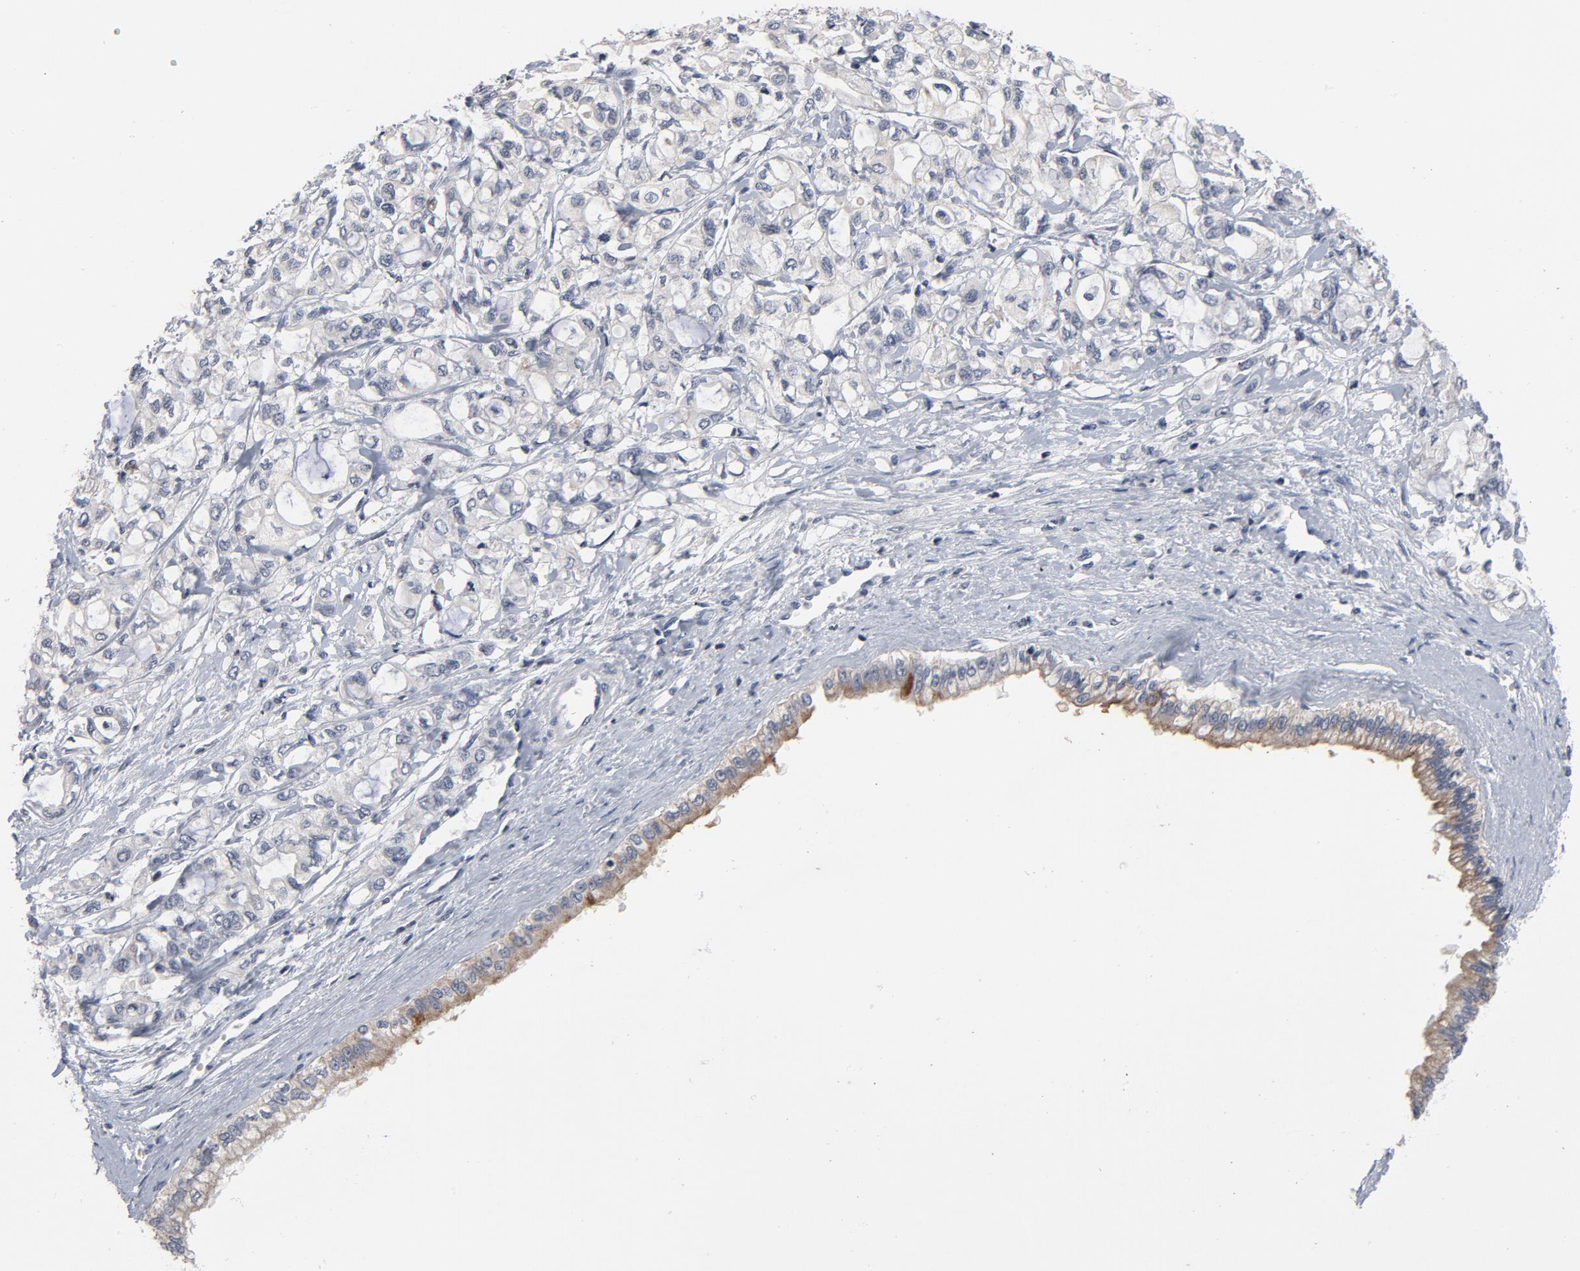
{"staining": {"intensity": "moderate", "quantity": "25%-75%", "location": "cytoplasmic/membranous"}, "tissue": "pancreatic cancer", "cell_type": "Tumor cells", "image_type": "cancer", "snomed": [{"axis": "morphology", "description": "Adenocarcinoma, NOS"}, {"axis": "topography", "description": "Pancreas"}], "caption": "Pancreatic adenocarcinoma stained with DAB (3,3'-diaminobenzidine) immunohistochemistry (IHC) displays medium levels of moderate cytoplasmic/membranous expression in about 25%-75% of tumor cells. Immunohistochemistry stains the protein of interest in brown and the nuclei are stained blue.", "gene": "TCL1A", "patient": {"sex": "male", "age": 79}}